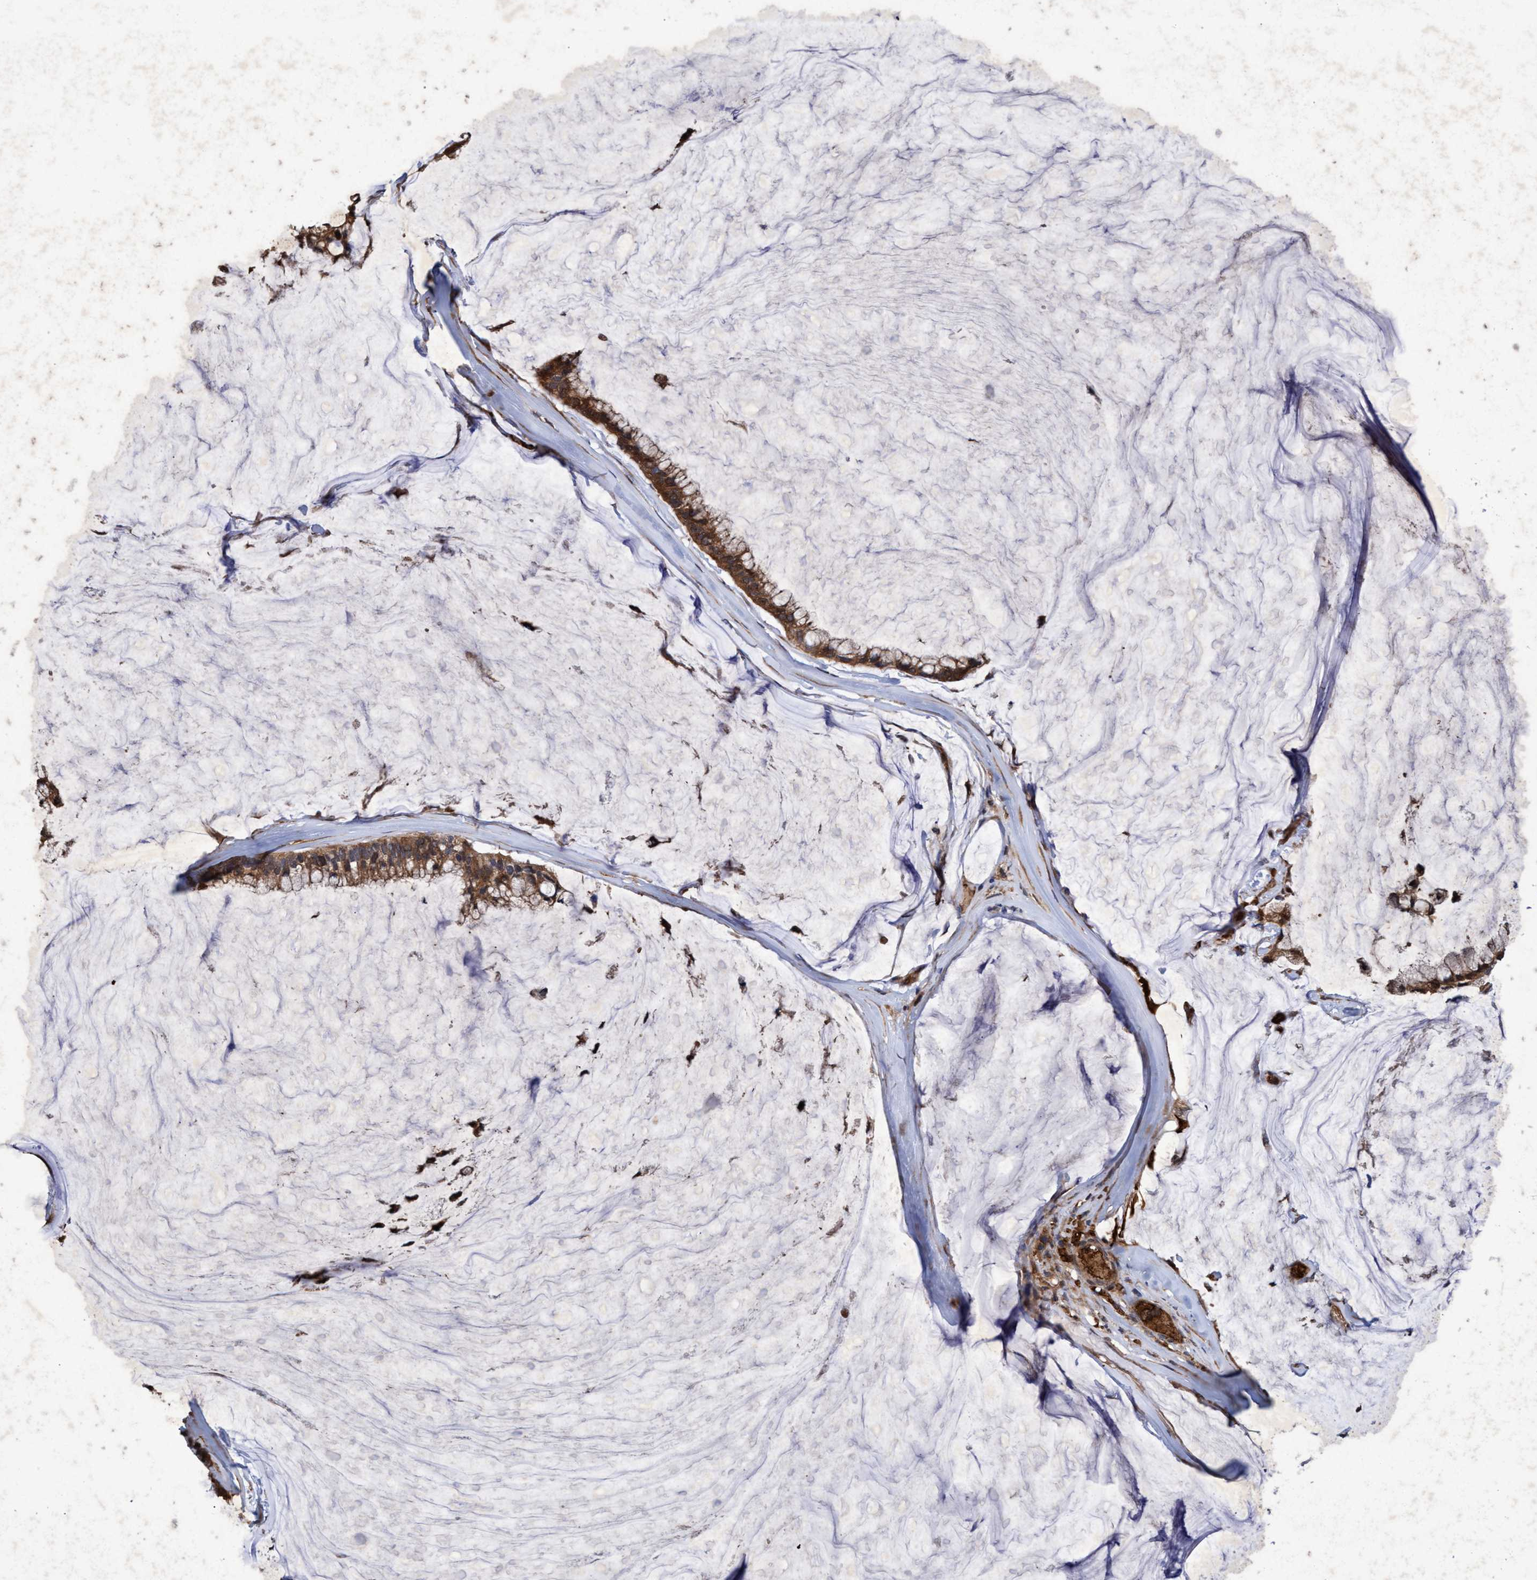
{"staining": {"intensity": "strong", "quantity": ">75%", "location": "cytoplasmic/membranous"}, "tissue": "ovarian cancer", "cell_type": "Tumor cells", "image_type": "cancer", "snomed": [{"axis": "morphology", "description": "Cystadenocarcinoma, mucinous, NOS"}, {"axis": "topography", "description": "Ovary"}], "caption": "This photomicrograph exhibits immunohistochemistry (IHC) staining of human ovarian mucinous cystadenocarcinoma, with high strong cytoplasmic/membranous positivity in about >75% of tumor cells.", "gene": "CHMP6", "patient": {"sex": "female", "age": 39}}